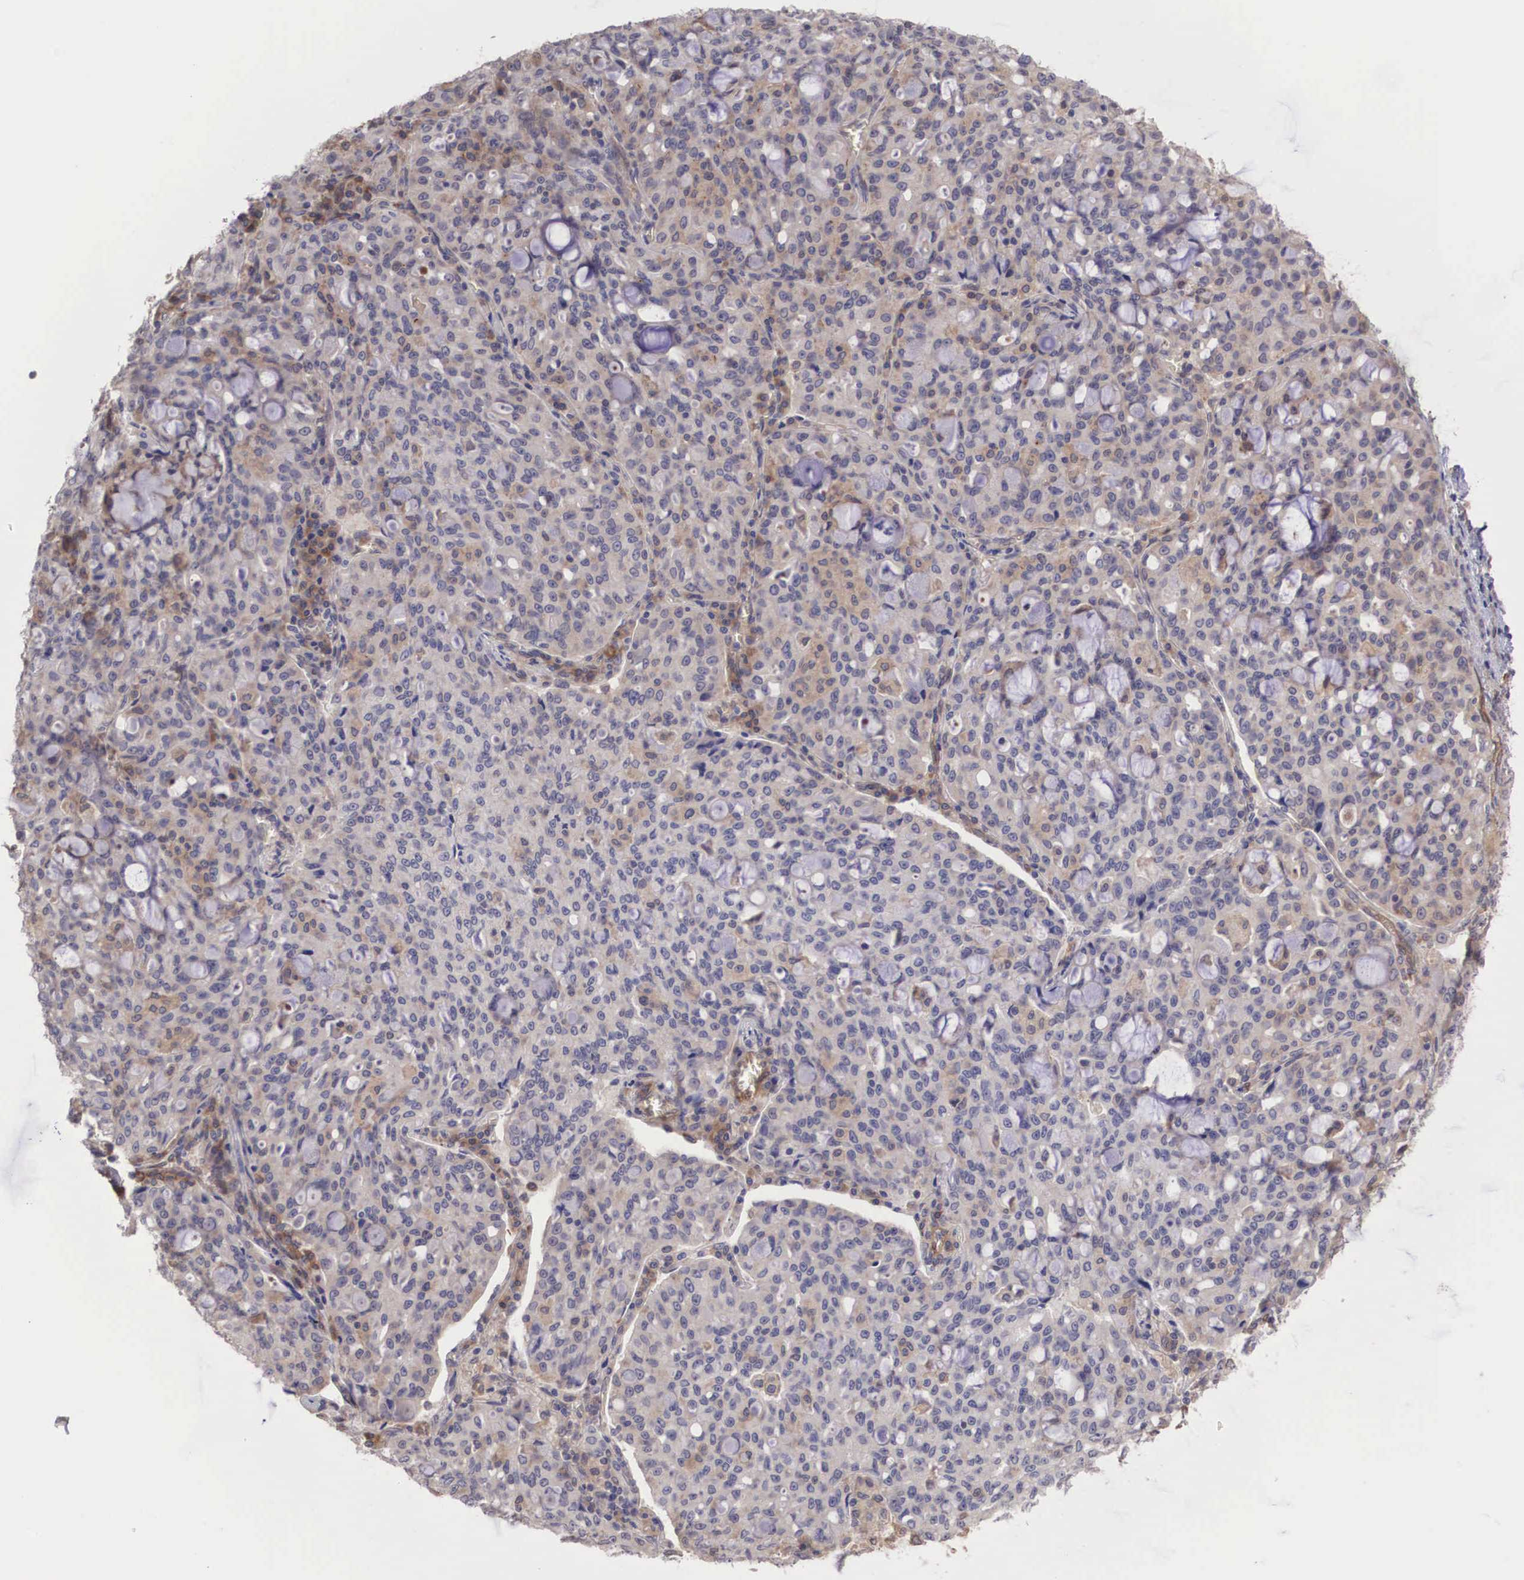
{"staining": {"intensity": "weak", "quantity": ">75%", "location": "cytoplasmic/membranous"}, "tissue": "lung cancer", "cell_type": "Tumor cells", "image_type": "cancer", "snomed": [{"axis": "morphology", "description": "Adenocarcinoma, NOS"}, {"axis": "topography", "description": "Lung"}], "caption": "Immunohistochemical staining of lung cancer displays low levels of weak cytoplasmic/membranous expression in approximately >75% of tumor cells. (DAB IHC, brown staining for protein, blue staining for nuclei).", "gene": "DNAJB7", "patient": {"sex": "female", "age": 44}}